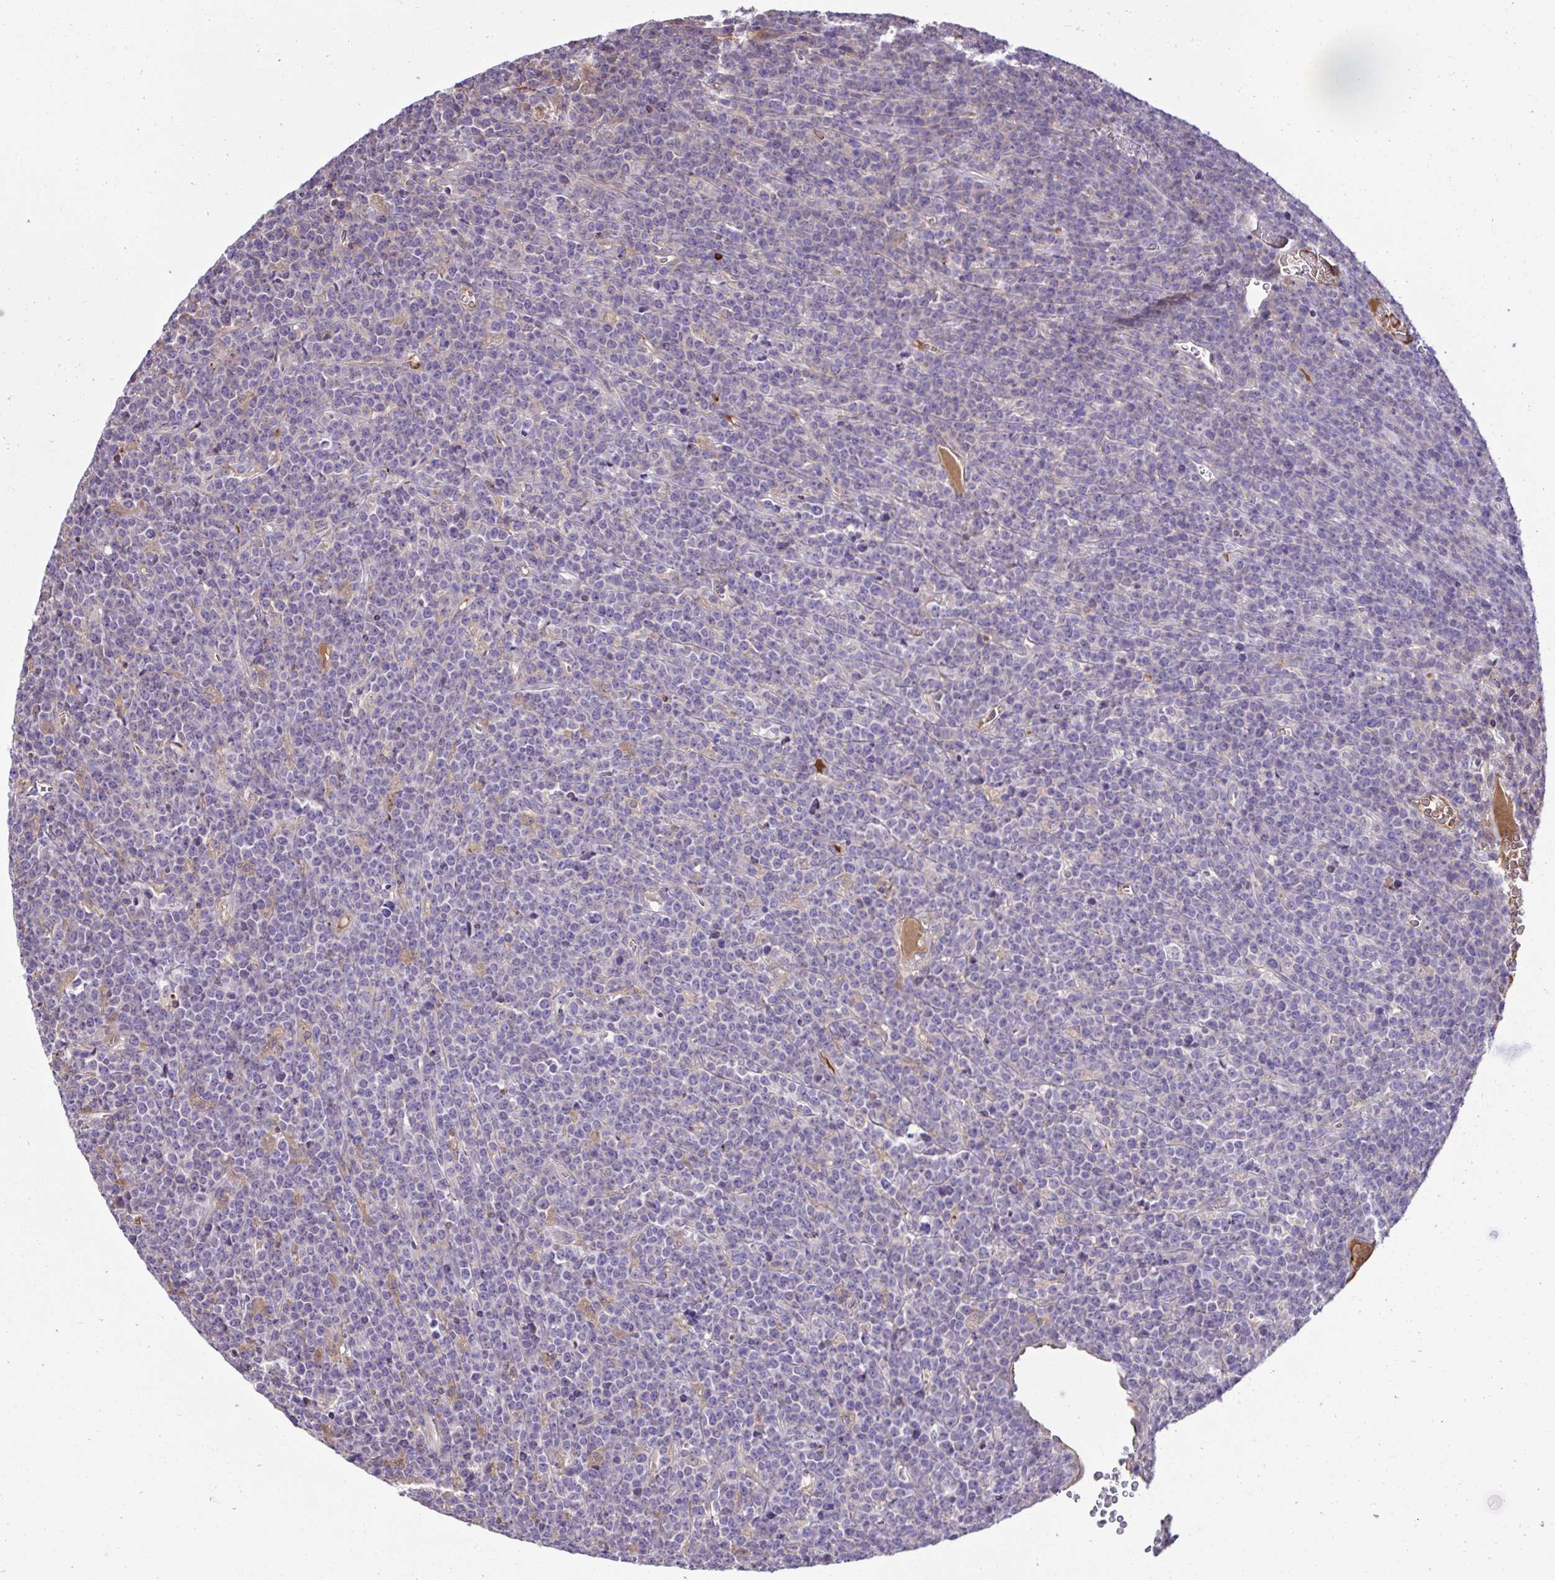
{"staining": {"intensity": "negative", "quantity": "none", "location": "none"}, "tissue": "lymphoma", "cell_type": "Tumor cells", "image_type": "cancer", "snomed": [{"axis": "morphology", "description": "Malignant lymphoma, non-Hodgkin's type, High grade"}, {"axis": "topography", "description": "Ovary"}], "caption": "IHC histopathology image of neoplastic tissue: high-grade malignant lymphoma, non-Hodgkin's type stained with DAB demonstrates no significant protein positivity in tumor cells.", "gene": "CCDC85C", "patient": {"sex": "female", "age": 56}}